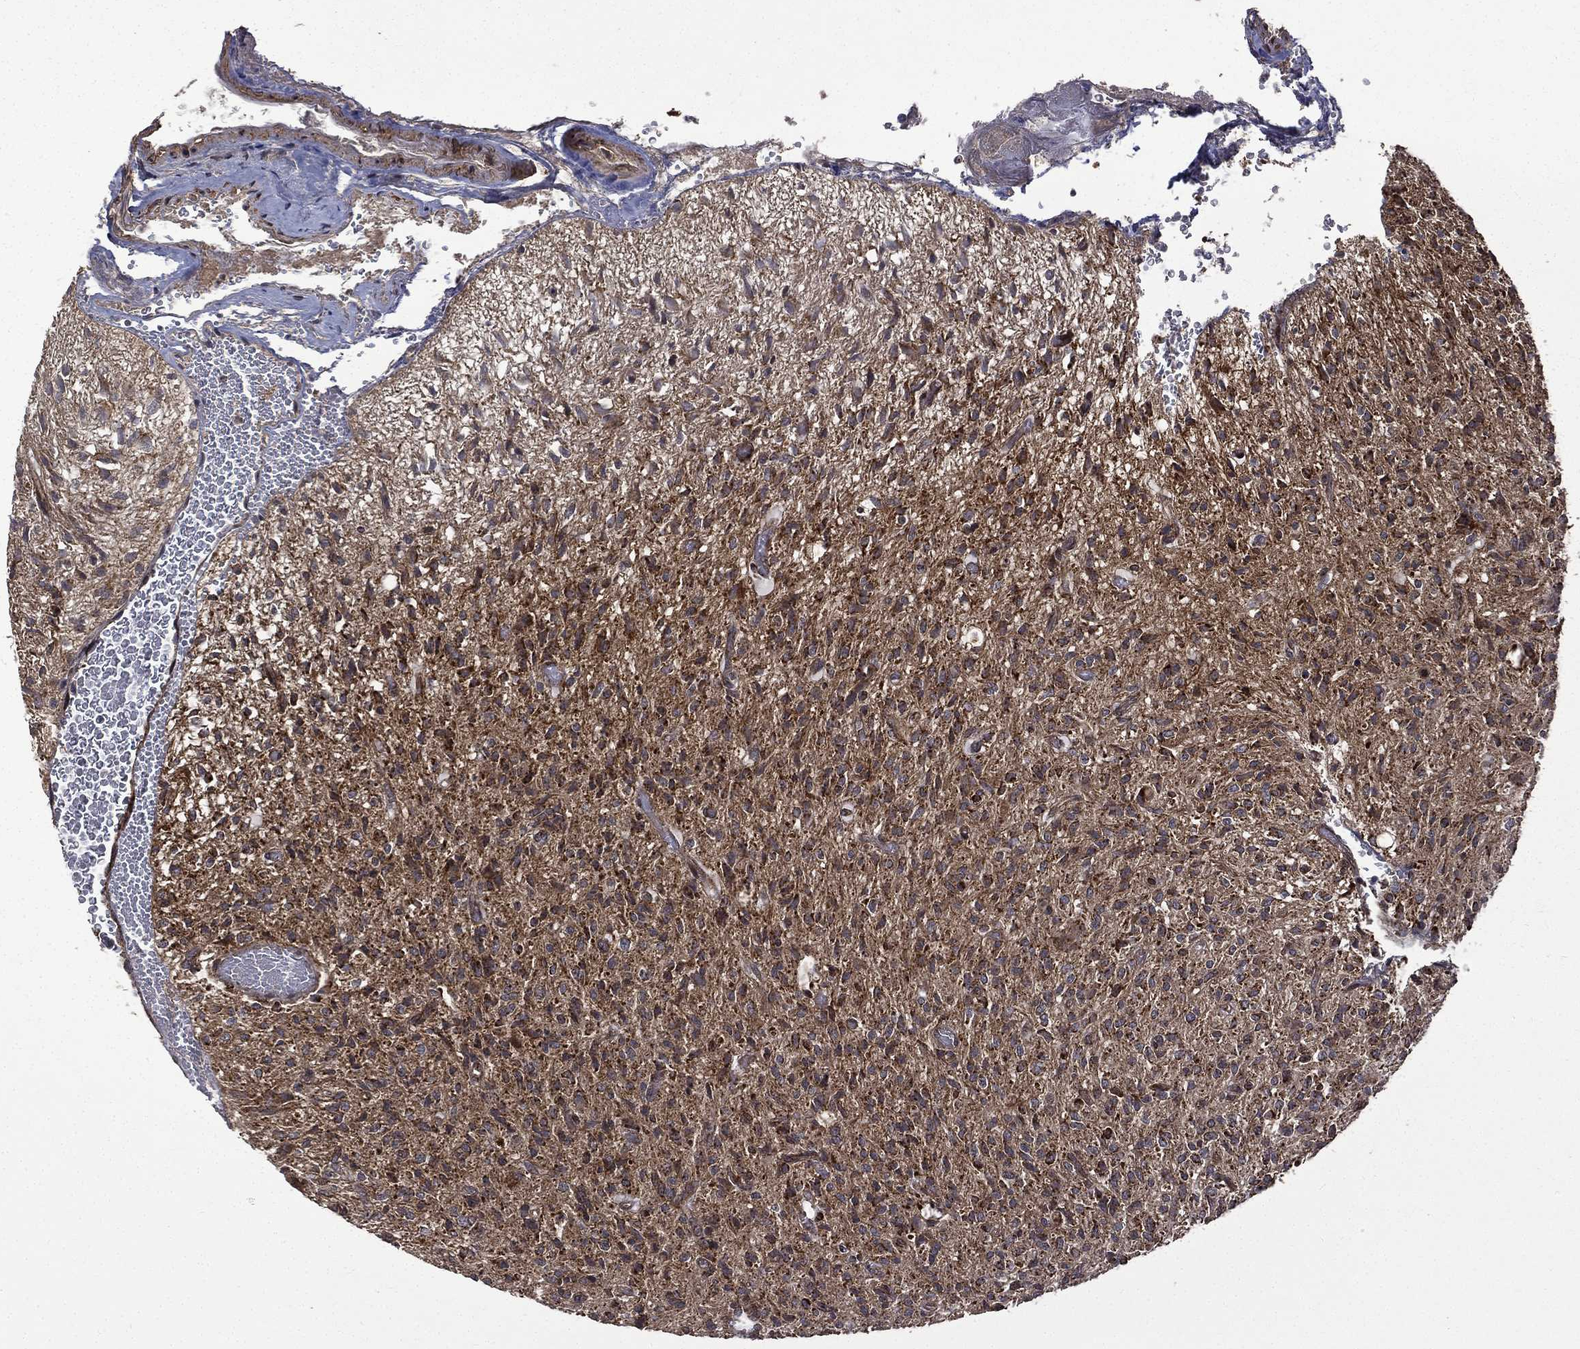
{"staining": {"intensity": "moderate", "quantity": ">75%", "location": "cytoplasmic/membranous"}, "tissue": "glioma", "cell_type": "Tumor cells", "image_type": "cancer", "snomed": [{"axis": "morphology", "description": "Glioma, malignant, High grade"}, {"axis": "topography", "description": "Brain"}], "caption": "Glioma tissue reveals moderate cytoplasmic/membranous staining in approximately >75% of tumor cells (Brightfield microscopy of DAB IHC at high magnification).", "gene": "GIMAP6", "patient": {"sex": "male", "age": 64}}